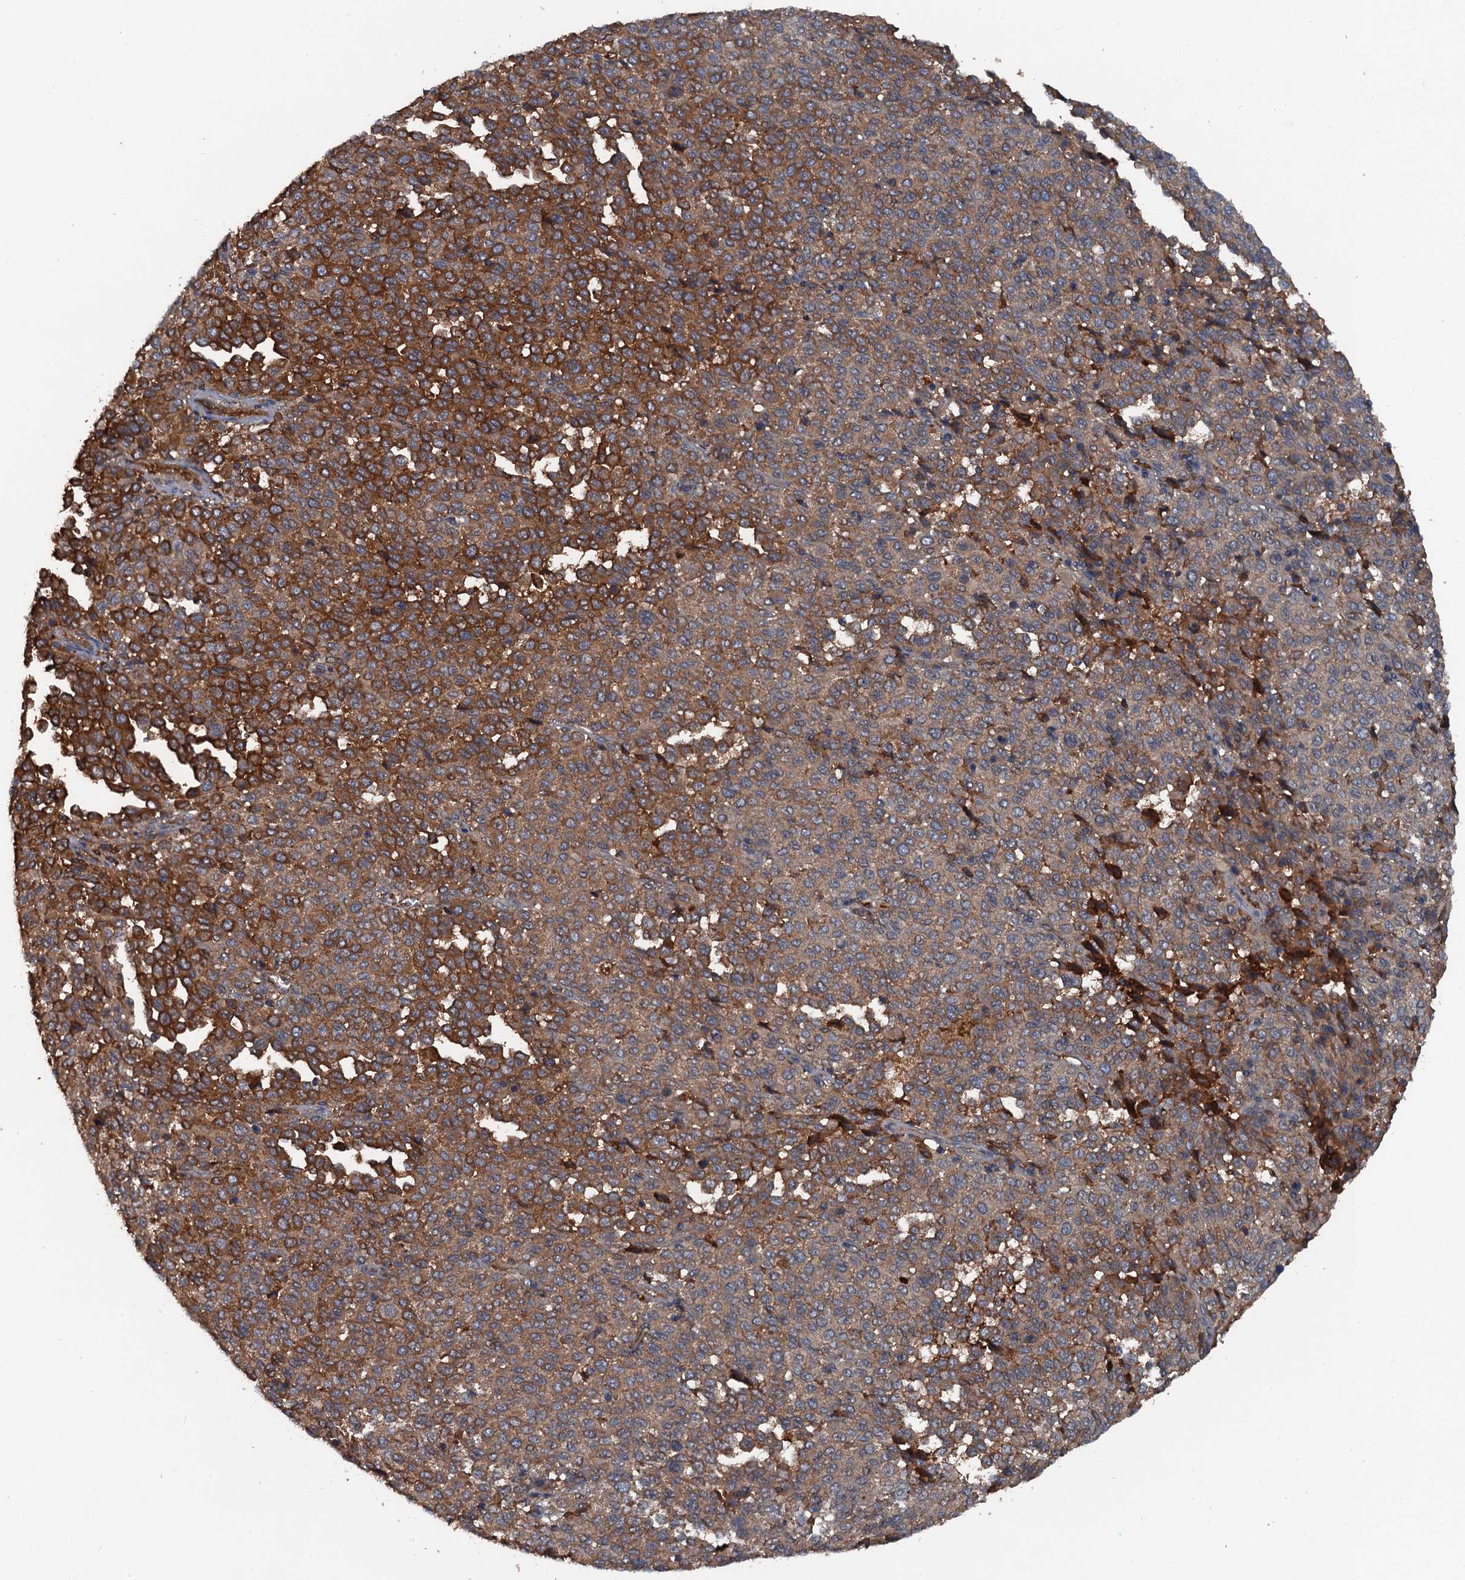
{"staining": {"intensity": "moderate", "quantity": ">75%", "location": "cytoplasmic/membranous"}, "tissue": "melanoma", "cell_type": "Tumor cells", "image_type": "cancer", "snomed": [{"axis": "morphology", "description": "Malignant melanoma, Metastatic site"}, {"axis": "topography", "description": "Pancreas"}], "caption": "High-magnification brightfield microscopy of melanoma stained with DAB (brown) and counterstained with hematoxylin (blue). tumor cells exhibit moderate cytoplasmic/membranous positivity is seen in approximately>75% of cells.", "gene": "HAPLN3", "patient": {"sex": "female", "age": 30}}